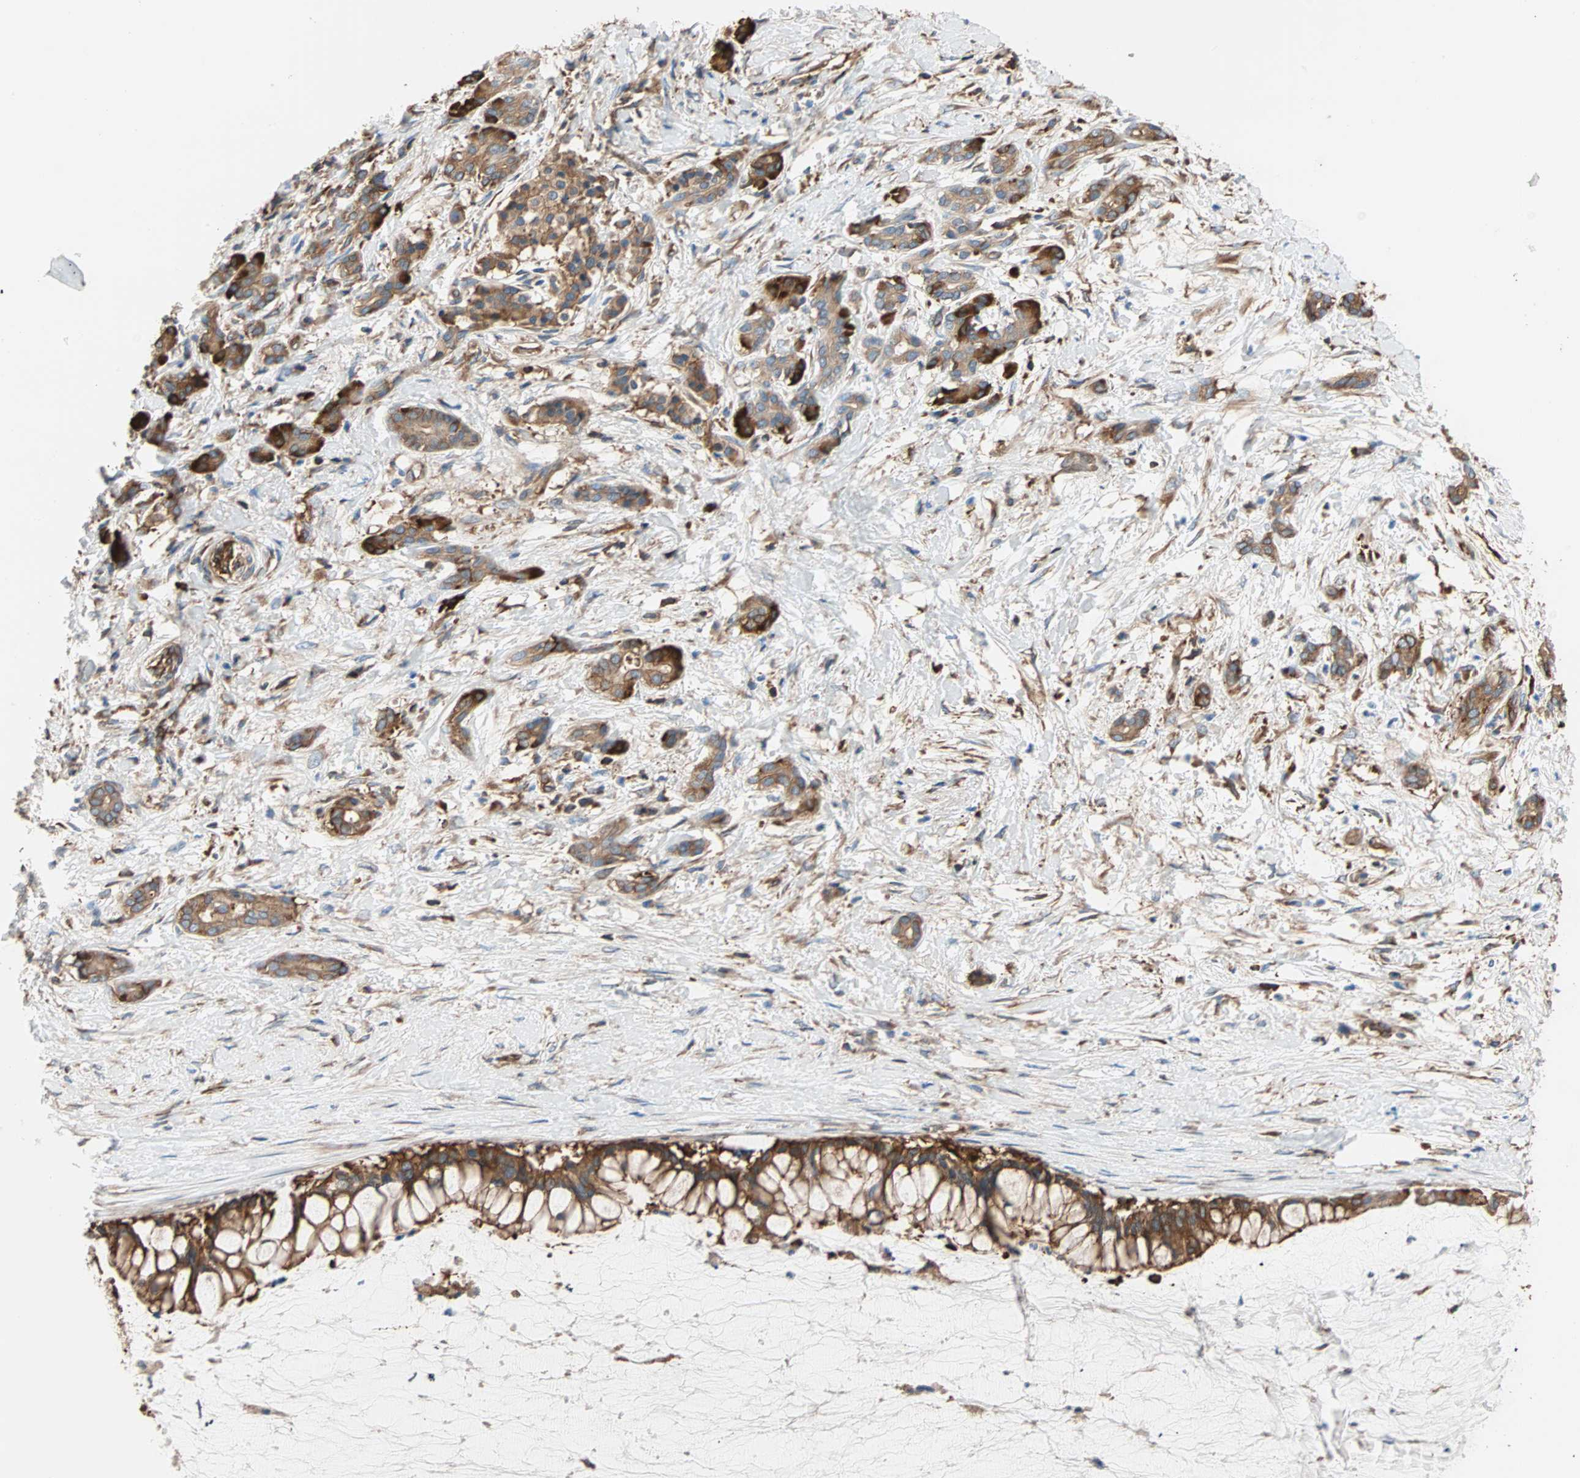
{"staining": {"intensity": "moderate", "quantity": ">75%", "location": "cytoplasmic/membranous"}, "tissue": "pancreatic cancer", "cell_type": "Tumor cells", "image_type": "cancer", "snomed": [{"axis": "morphology", "description": "Adenocarcinoma, NOS"}, {"axis": "topography", "description": "Pancreas"}], "caption": "Immunohistochemical staining of human adenocarcinoma (pancreatic) exhibits medium levels of moderate cytoplasmic/membranous protein expression in approximately >75% of tumor cells. (Brightfield microscopy of DAB IHC at high magnification).", "gene": "EEF2", "patient": {"sex": "male", "age": 41}}